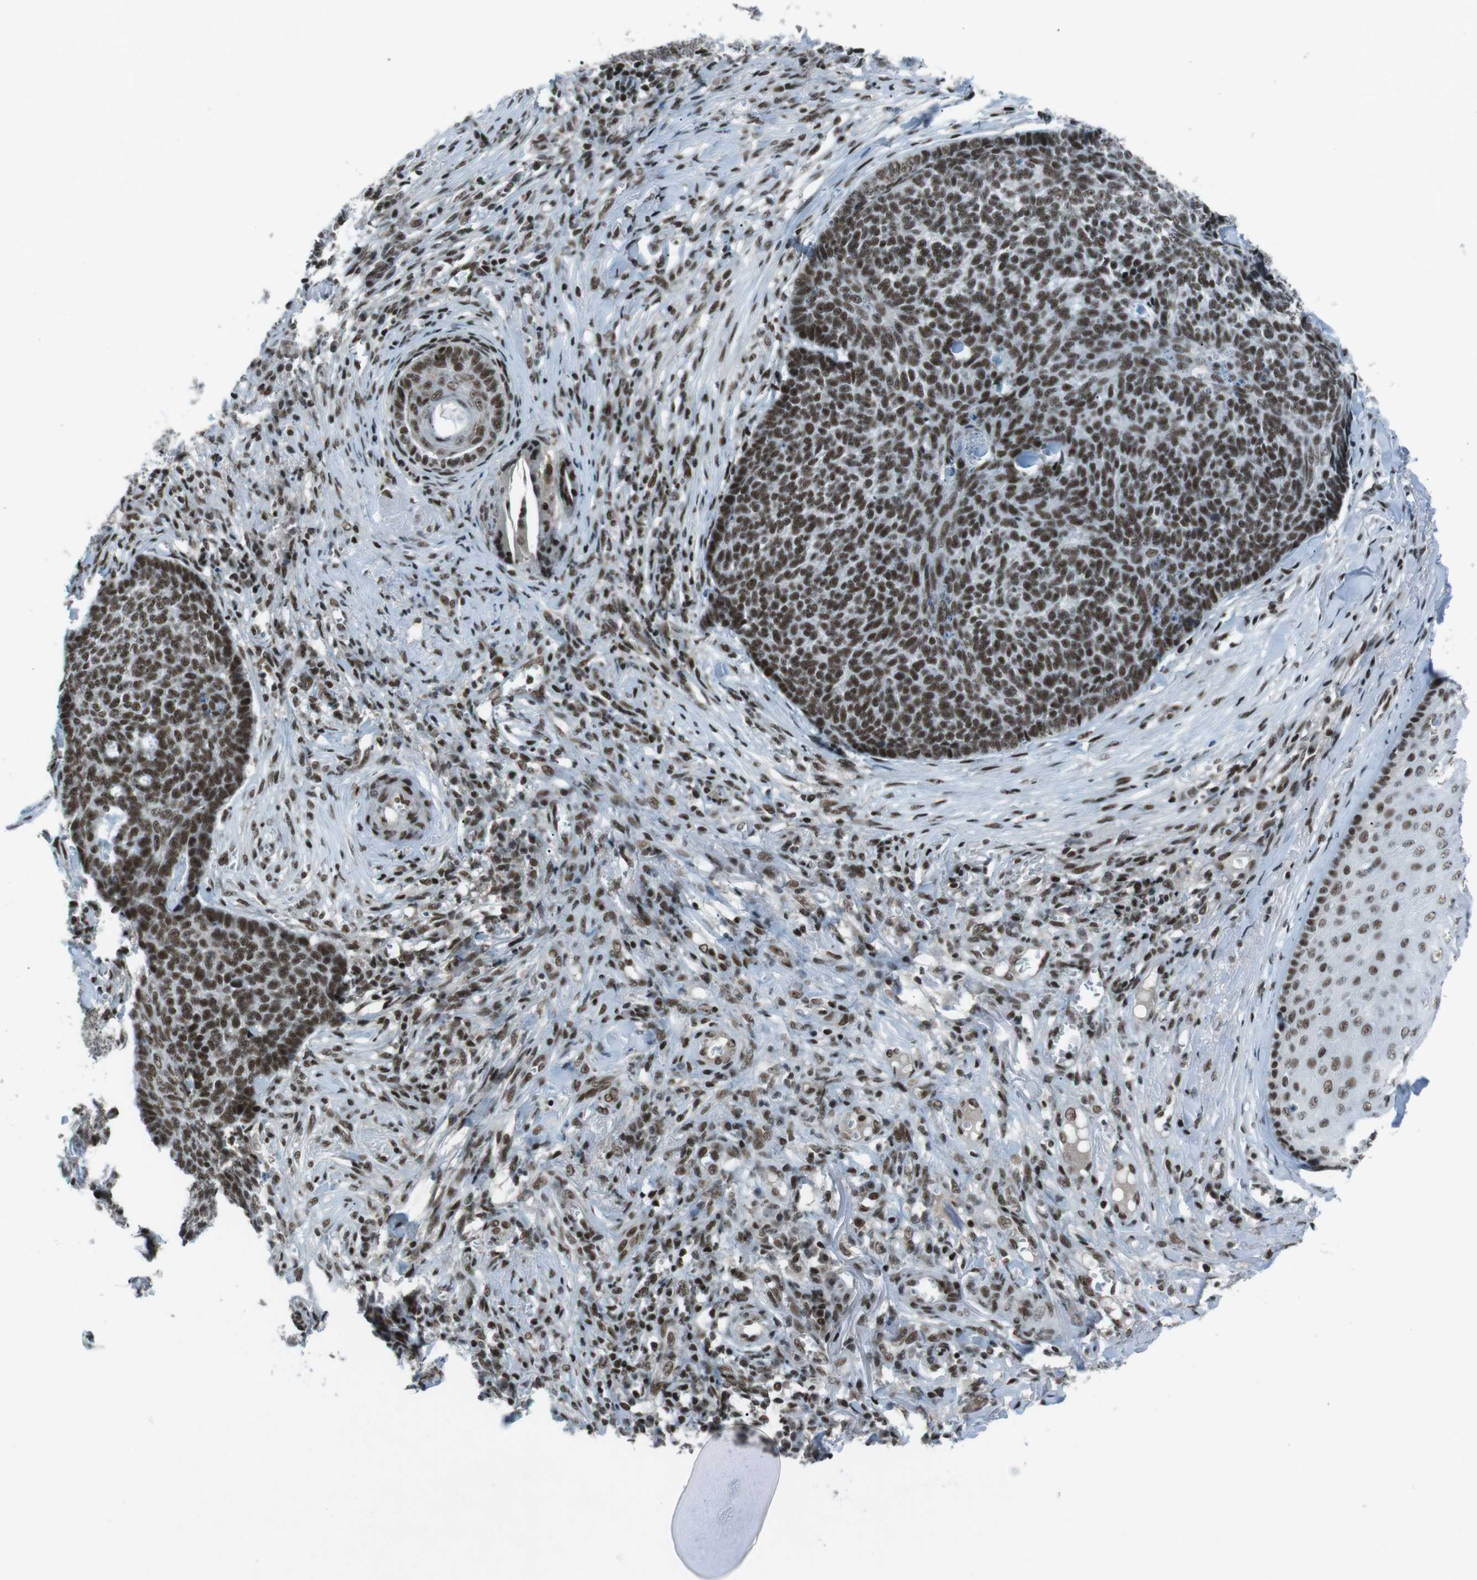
{"staining": {"intensity": "strong", "quantity": ">75%", "location": "nuclear"}, "tissue": "skin cancer", "cell_type": "Tumor cells", "image_type": "cancer", "snomed": [{"axis": "morphology", "description": "Basal cell carcinoma"}, {"axis": "topography", "description": "Skin"}], "caption": "This histopathology image exhibits immunohistochemistry staining of human skin cancer, with high strong nuclear expression in about >75% of tumor cells.", "gene": "TAF1", "patient": {"sex": "male", "age": 84}}